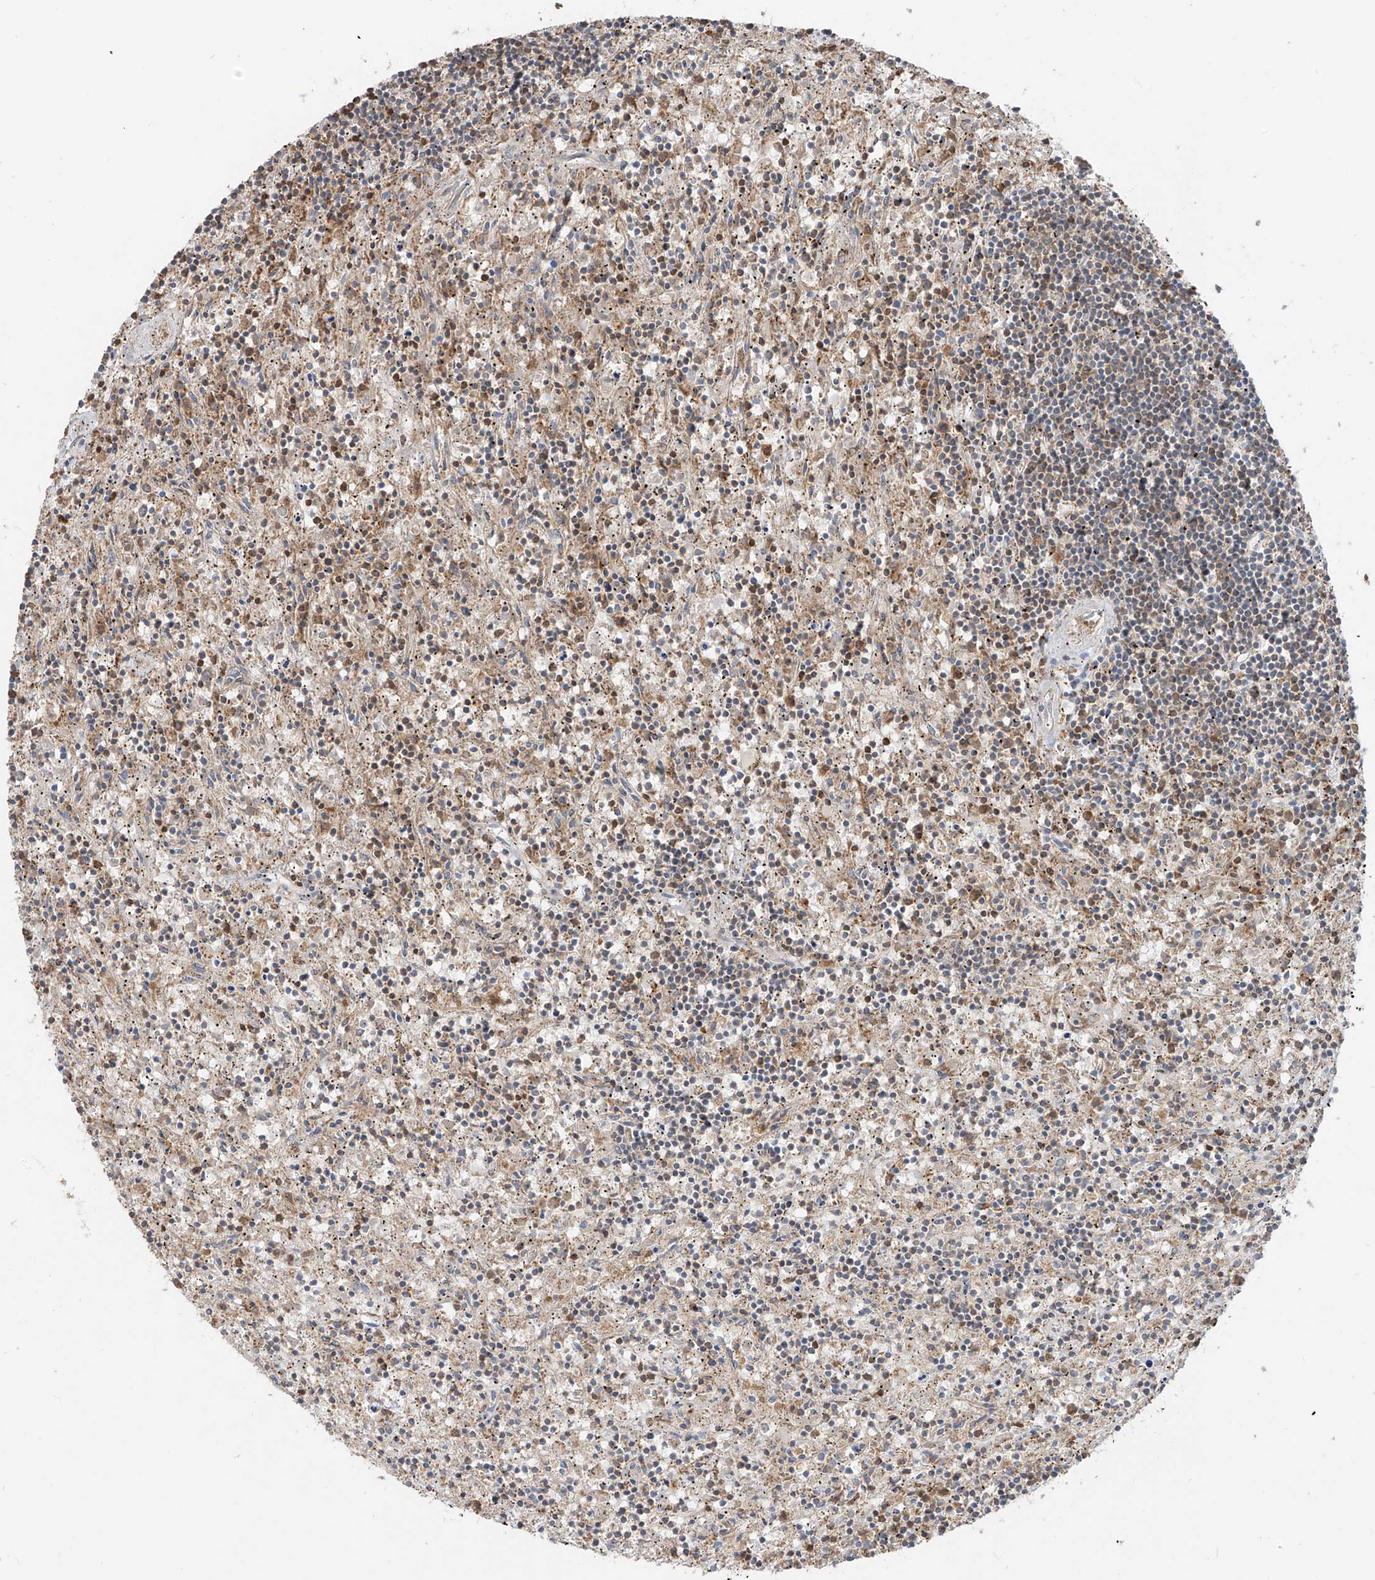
{"staining": {"intensity": "negative", "quantity": "none", "location": "none"}, "tissue": "lymphoma", "cell_type": "Tumor cells", "image_type": "cancer", "snomed": [{"axis": "morphology", "description": "Malignant lymphoma, non-Hodgkin's type, Low grade"}, {"axis": "topography", "description": "Spleen"}], "caption": "IHC of malignant lymphoma, non-Hodgkin's type (low-grade) exhibits no expression in tumor cells. The staining is performed using DAB (3,3'-diaminobenzidine) brown chromogen with nuclei counter-stained in using hematoxylin.", "gene": "ETHE1", "patient": {"sex": "male", "age": 76}}